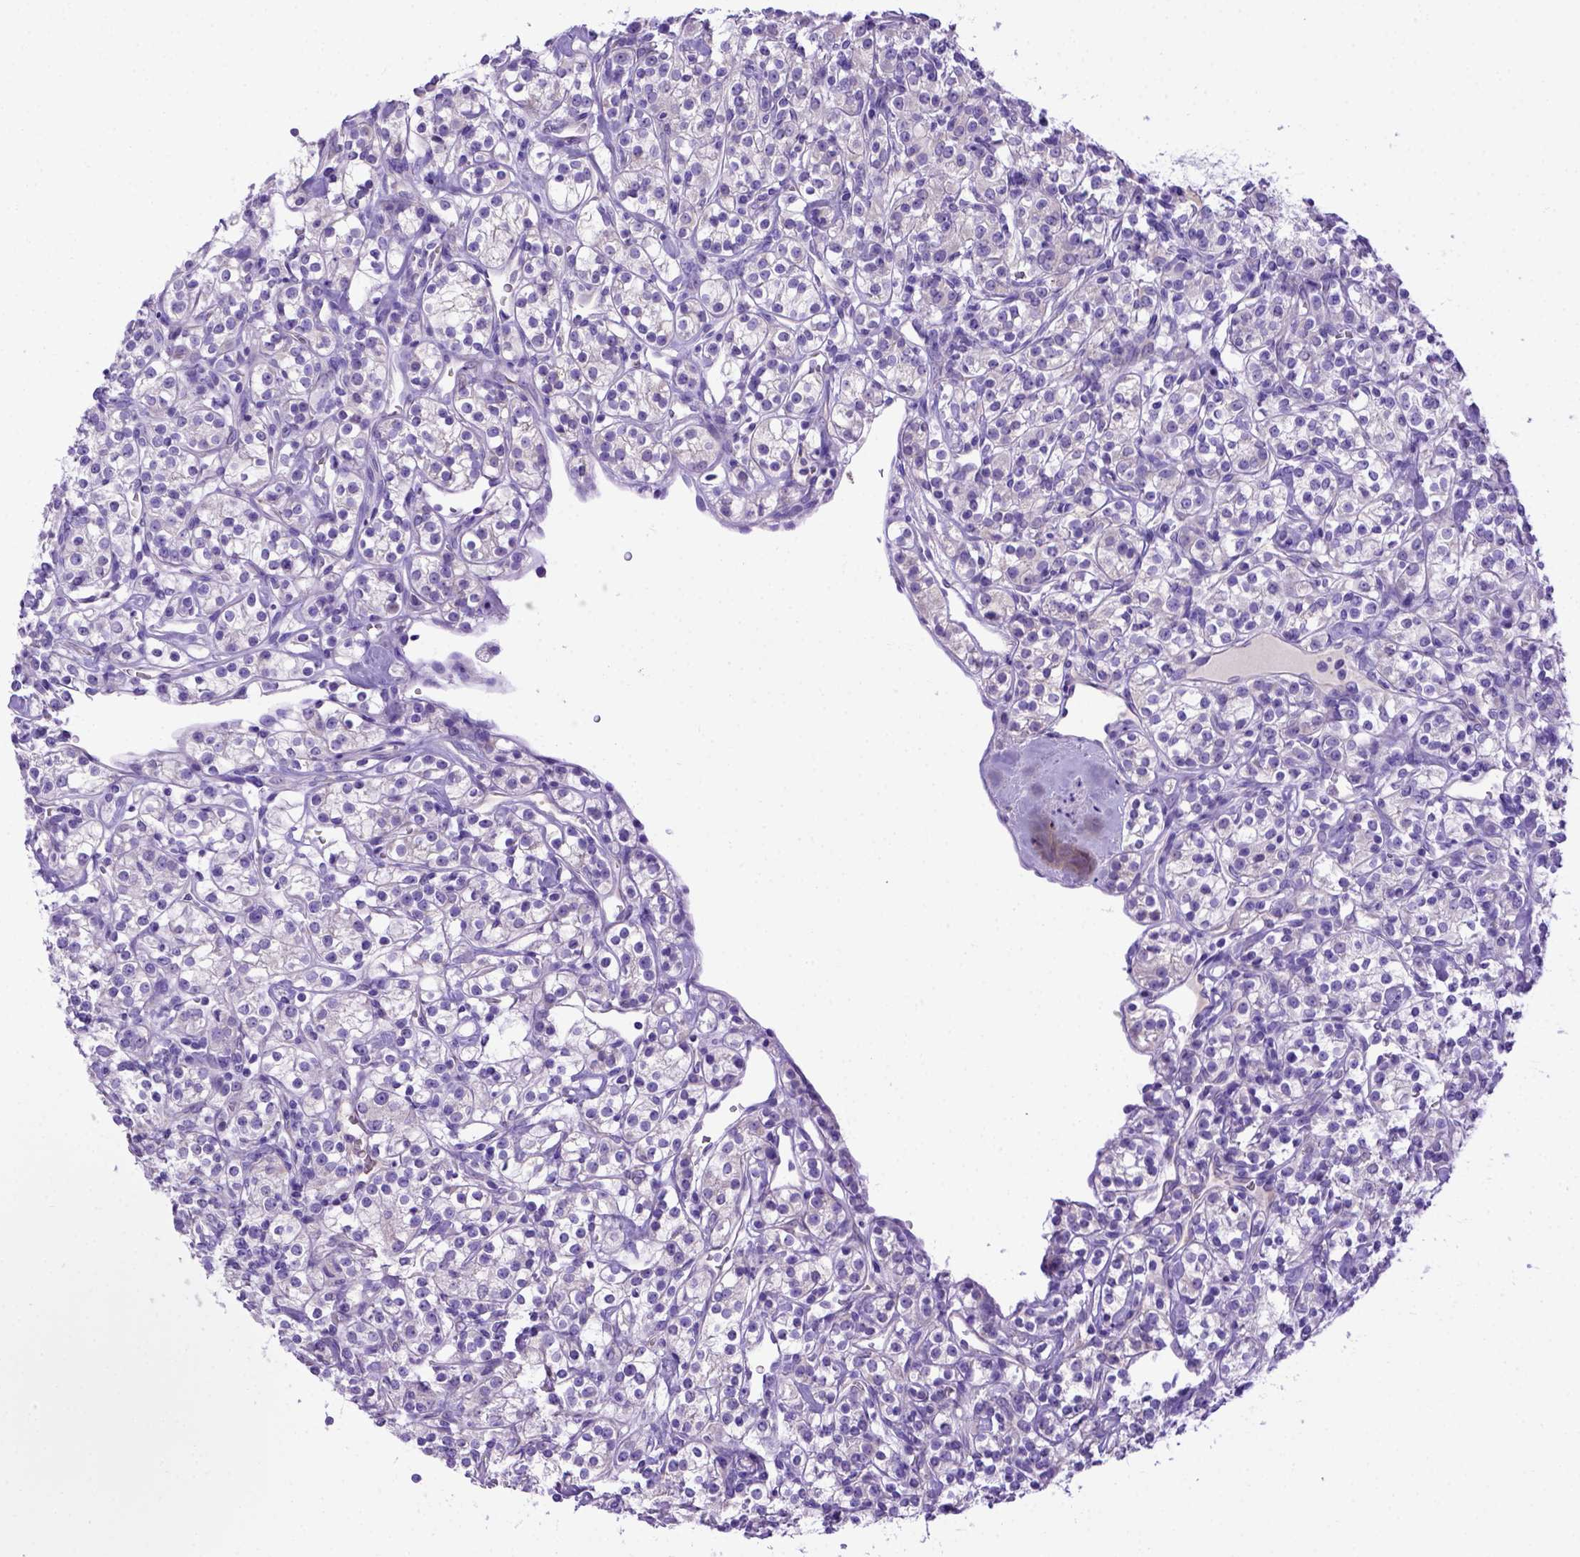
{"staining": {"intensity": "negative", "quantity": "none", "location": "none"}, "tissue": "renal cancer", "cell_type": "Tumor cells", "image_type": "cancer", "snomed": [{"axis": "morphology", "description": "Adenocarcinoma, NOS"}, {"axis": "topography", "description": "Kidney"}], "caption": "A high-resolution photomicrograph shows immunohistochemistry staining of renal adenocarcinoma, which displays no significant expression in tumor cells.", "gene": "PTGES", "patient": {"sex": "male", "age": 77}}